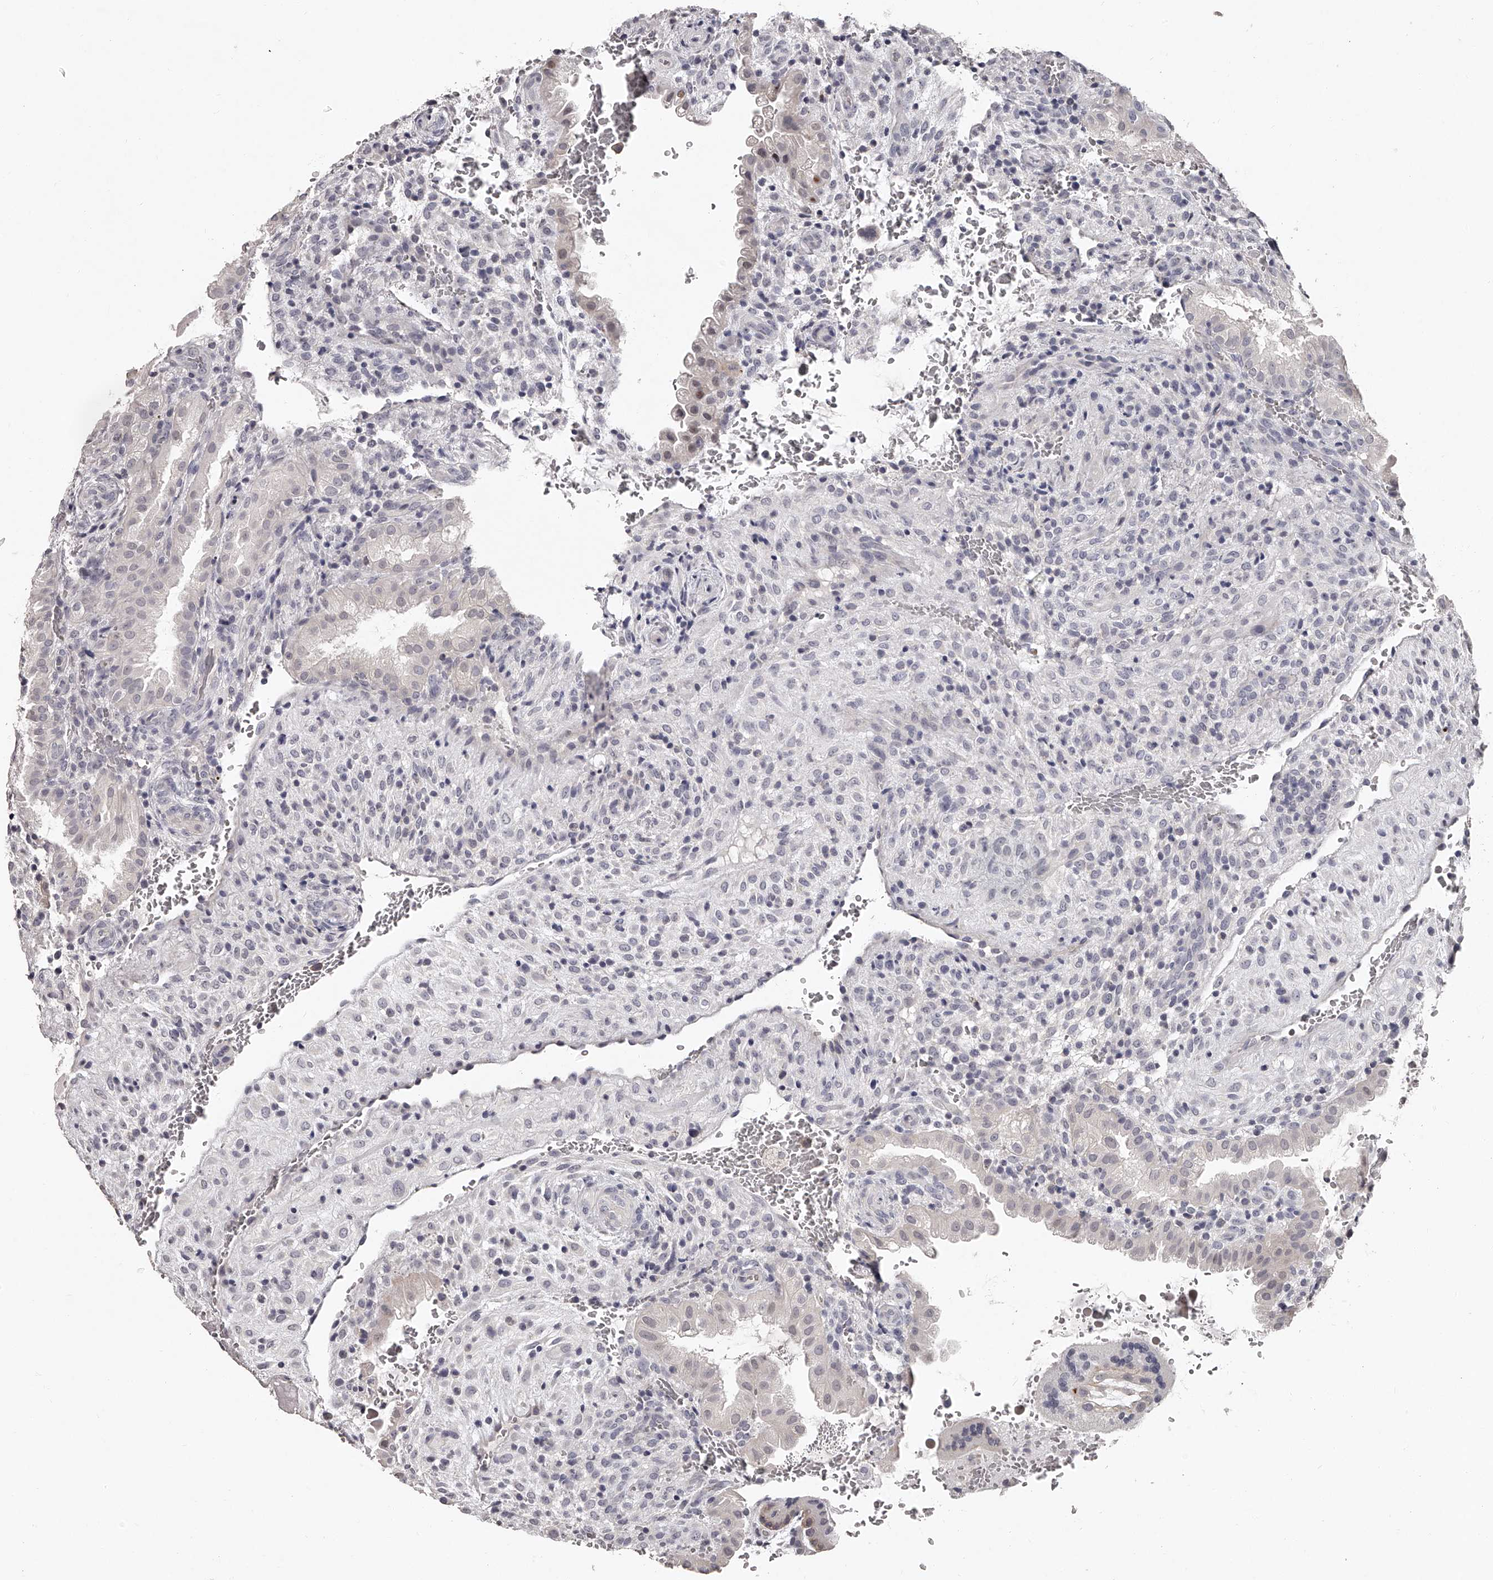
{"staining": {"intensity": "negative", "quantity": "none", "location": "none"}, "tissue": "placenta", "cell_type": "Decidual cells", "image_type": "normal", "snomed": [{"axis": "morphology", "description": "Normal tissue, NOS"}, {"axis": "topography", "description": "Placenta"}], "caption": "This is an IHC micrograph of unremarkable human placenta. There is no expression in decidual cells.", "gene": "NT5DC1", "patient": {"sex": "female", "age": 35}}